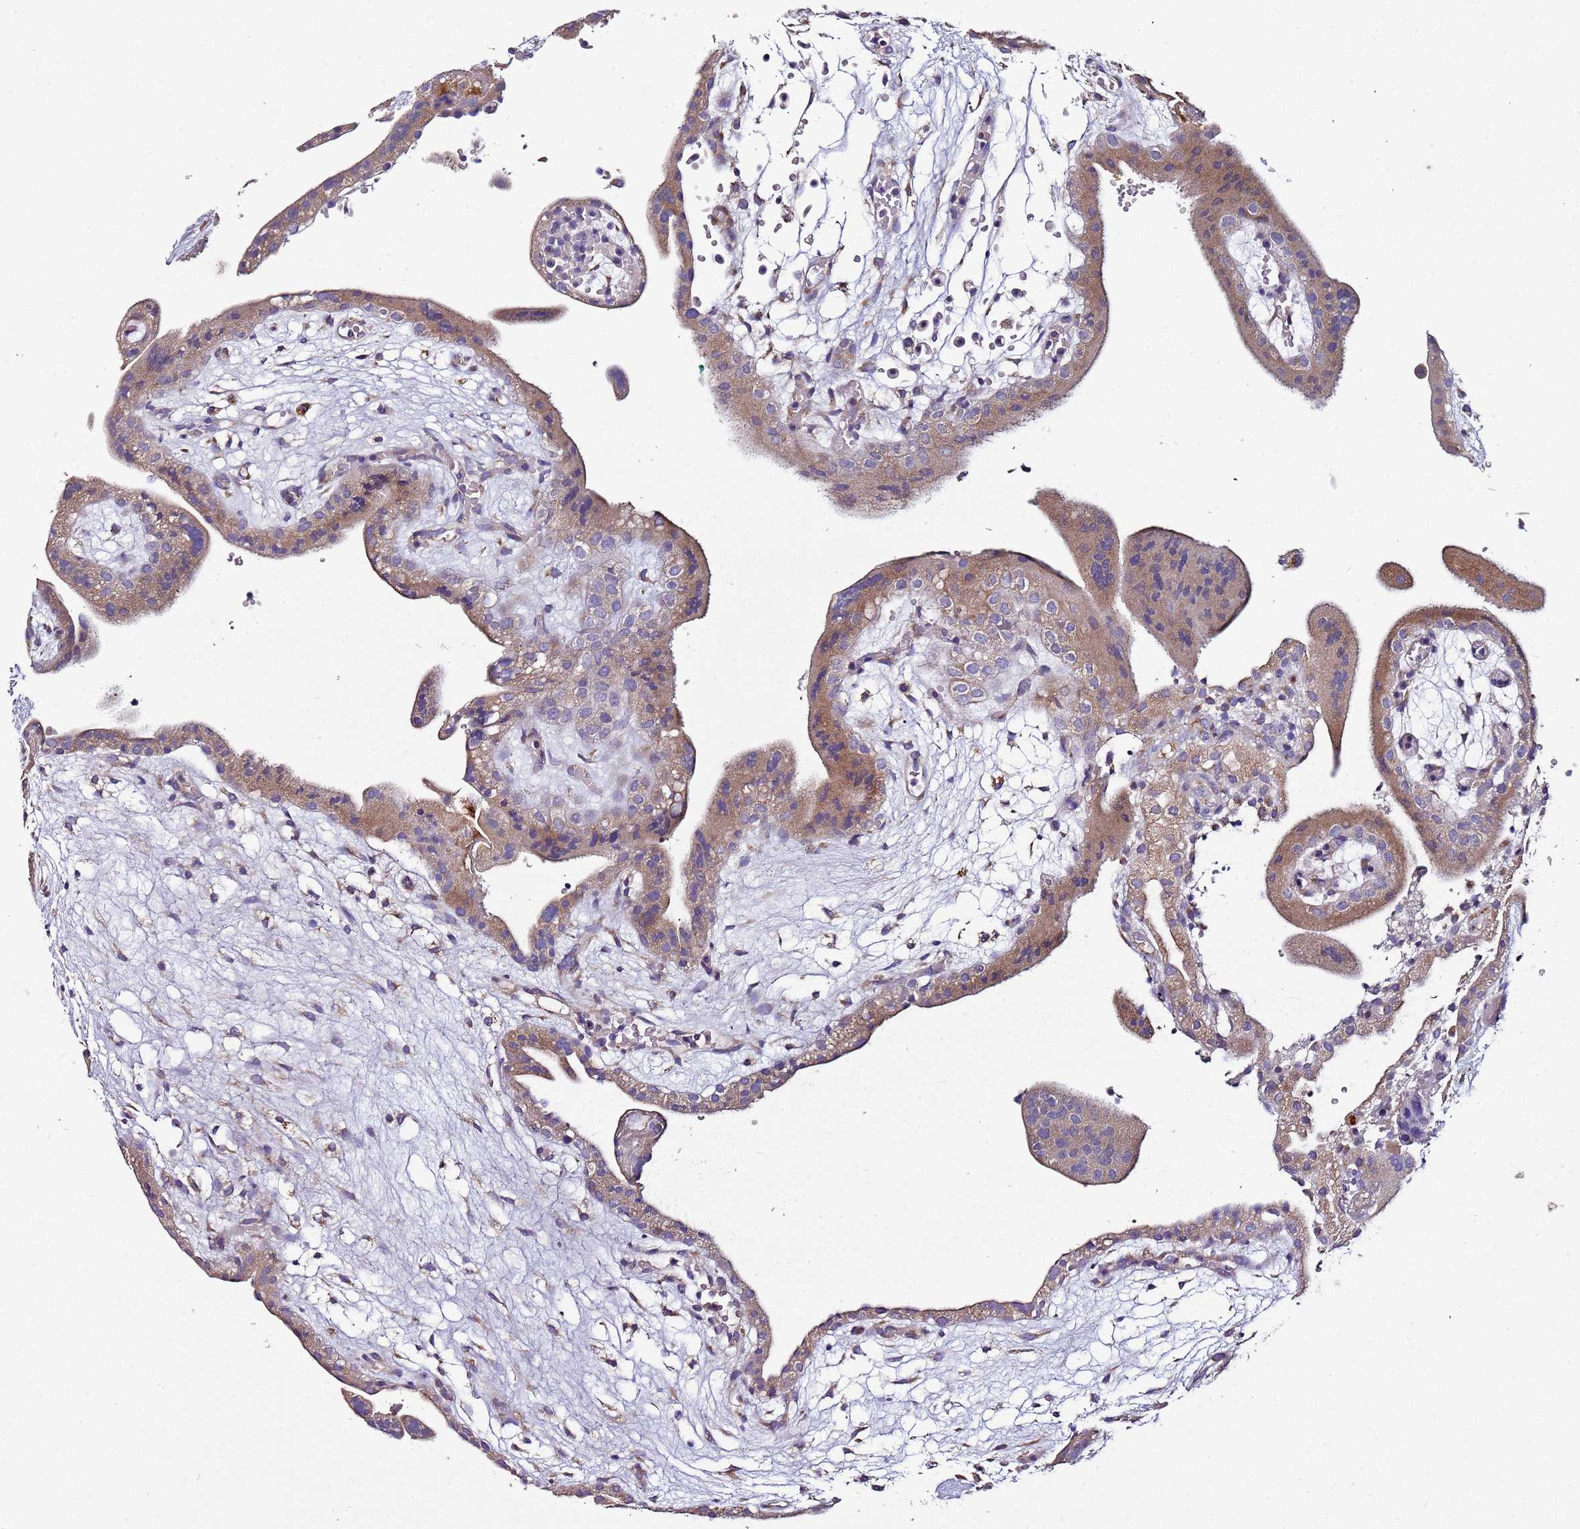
{"staining": {"intensity": "weak", "quantity": ">75%", "location": "cytoplasmic/membranous"}, "tissue": "placenta", "cell_type": "Decidual cells", "image_type": "normal", "snomed": [{"axis": "morphology", "description": "Normal tissue, NOS"}, {"axis": "topography", "description": "Placenta"}], "caption": "Protein staining exhibits weak cytoplasmic/membranous staining in about >75% of decidual cells in unremarkable placenta. Immunohistochemistry stains the protein of interest in brown and the nuclei are stained blue.", "gene": "FAM20A", "patient": {"sex": "female", "age": 18}}